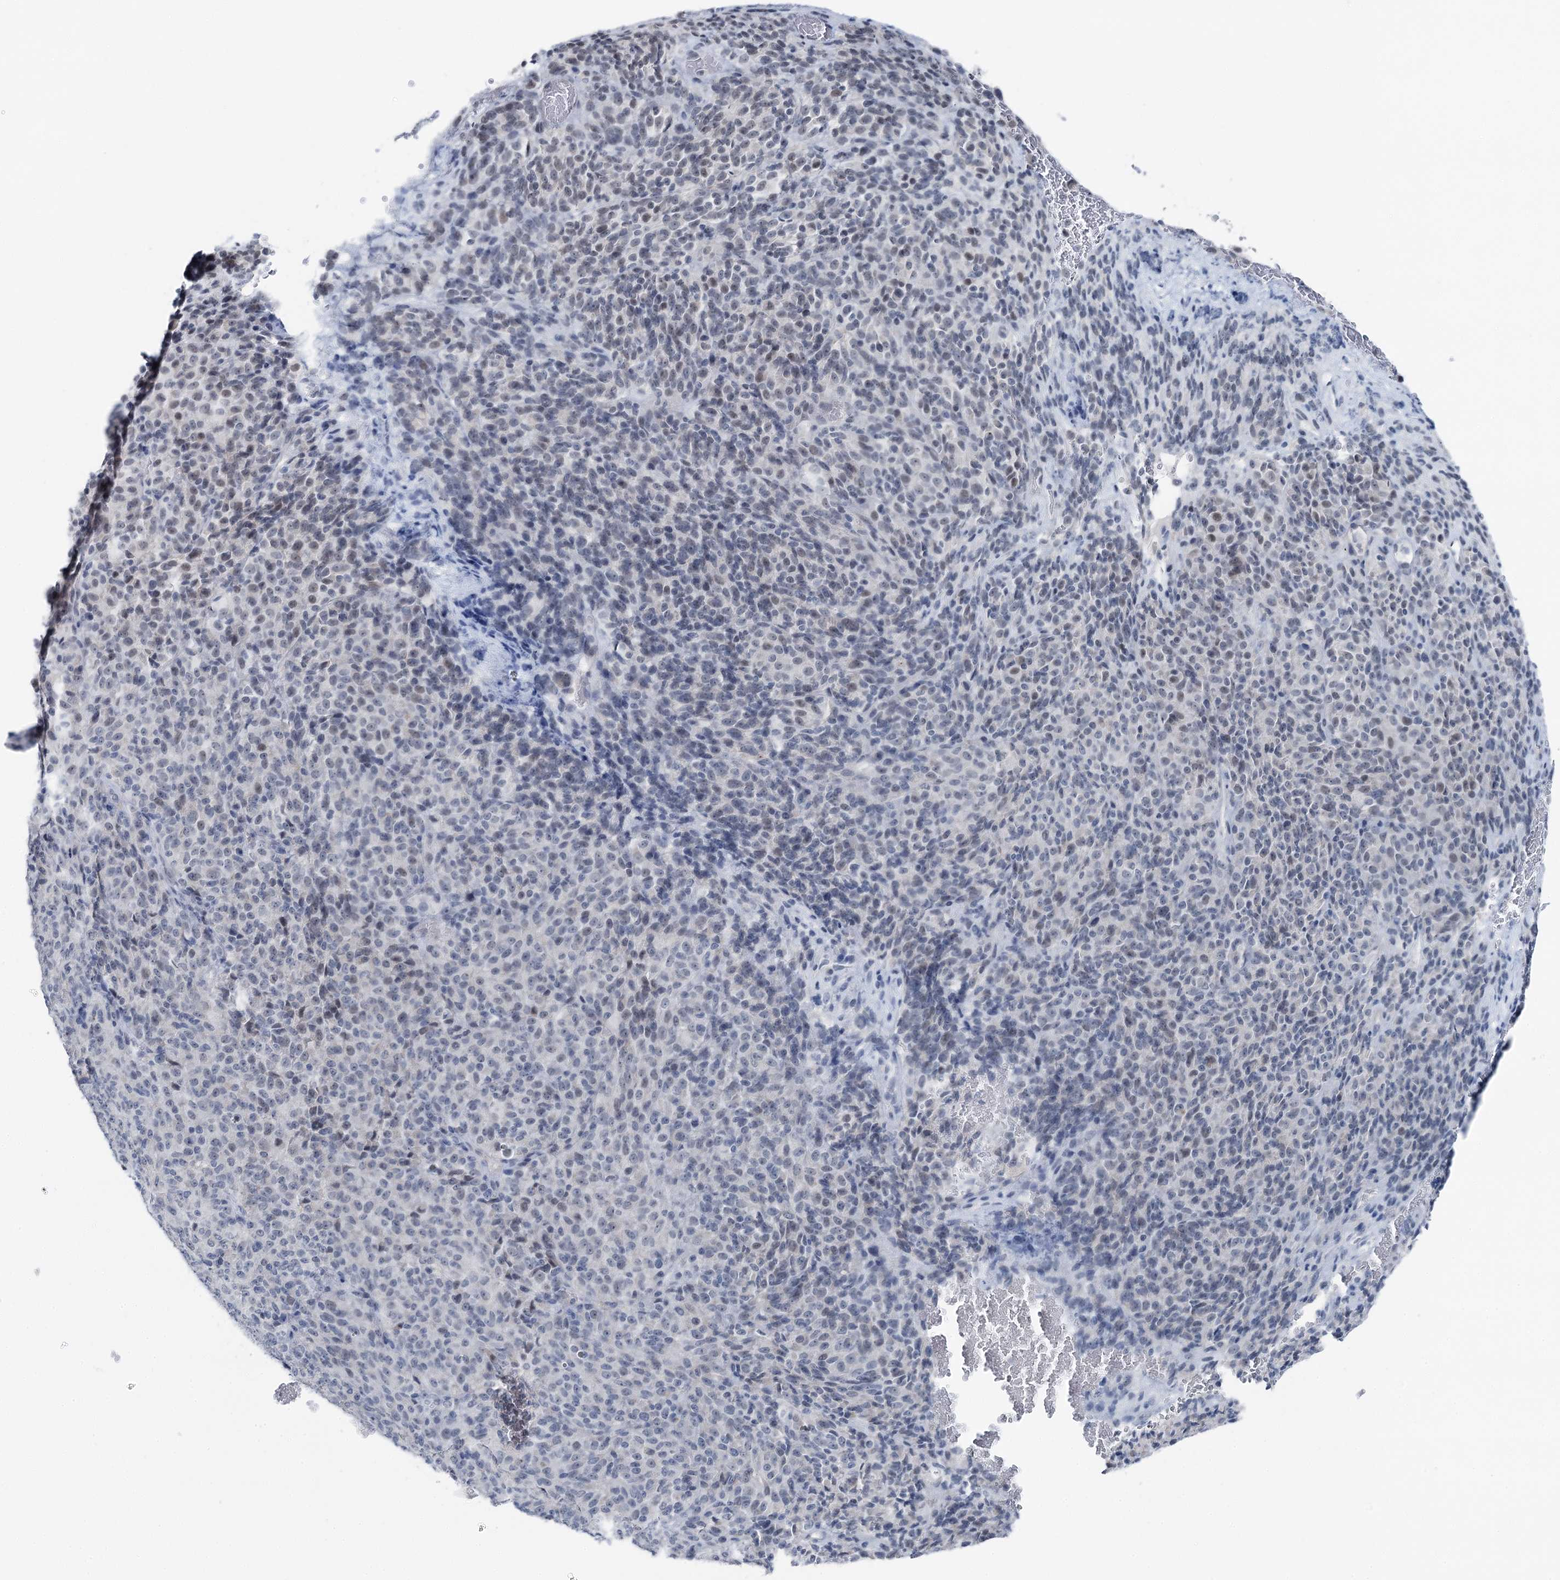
{"staining": {"intensity": "negative", "quantity": "none", "location": "none"}, "tissue": "melanoma", "cell_type": "Tumor cells", "image_type": "cancer", "snomed": [{"axis": "morphology", "description": "Malignant melanoma, Metastatic site"}, {"axis": "topography", "description": "Brain"}], "caption": "Malignant melanoma (metastatic site) was stained to show a protein in brown. There is no significant expression in tumor cells. The staining was performed using DAB to visualize the protein expression in brown, while the nuclei were stained in blue with hematoxylin (Magnification: 20x).", "gene": "STEEP1", "patient": {"sex": "female", "age": 56}}